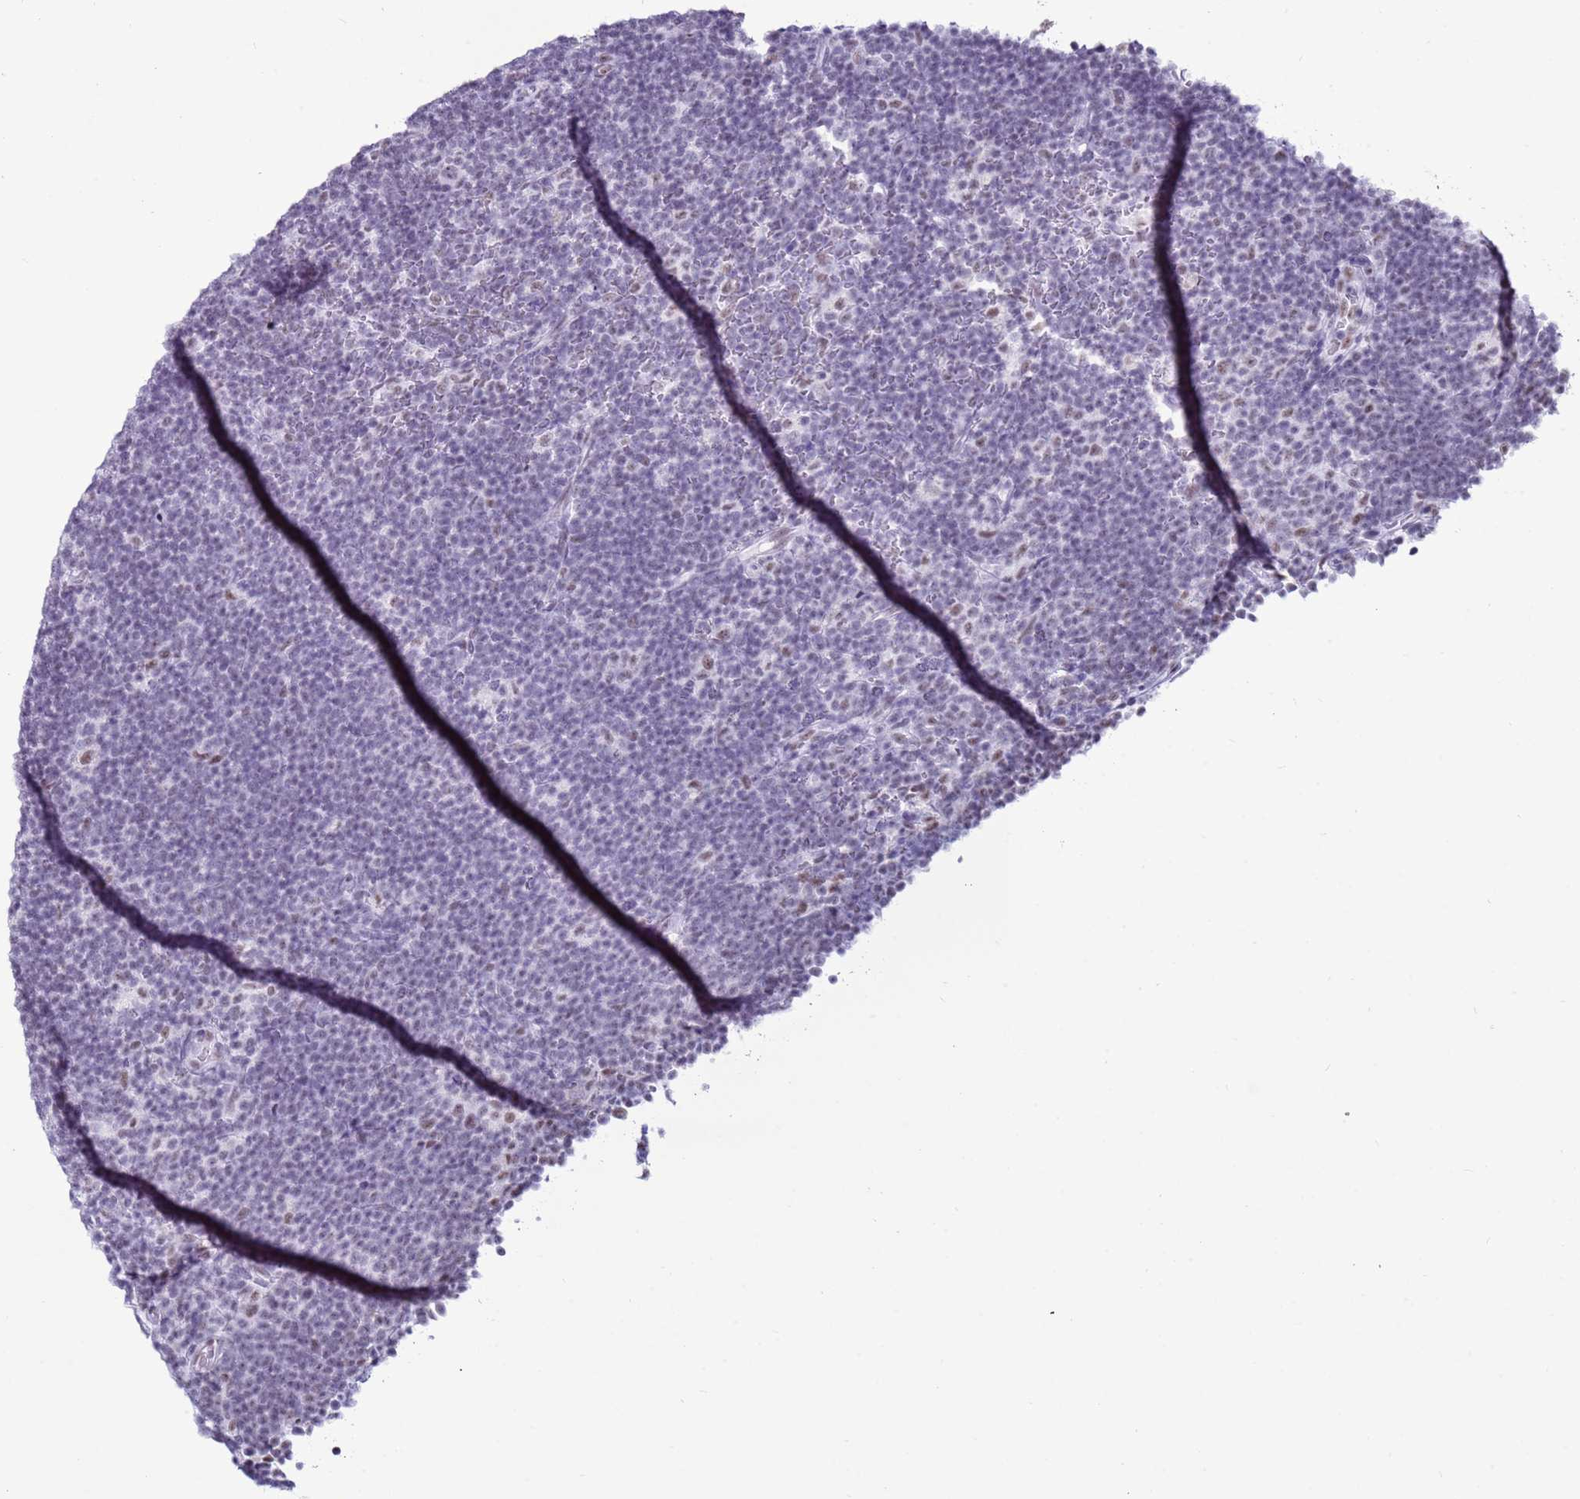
{"staining": {"intensity": "negative", "quantity": "none", "location": "none"}, "tissue": "lymphoma", "cell_type": "Tumor cells", "image_type": "cancer", "snomed": [{"axis": "morphology", "description": "Hodgkin's disease, NOS"}, {"axis": "topography", "description": "Lymph node"}], "caption": "The micrograph reveals no staining of tumor cells in lymphoma.", "gene": "DHX15", "patient": {"sex": "female", "age": 57}}